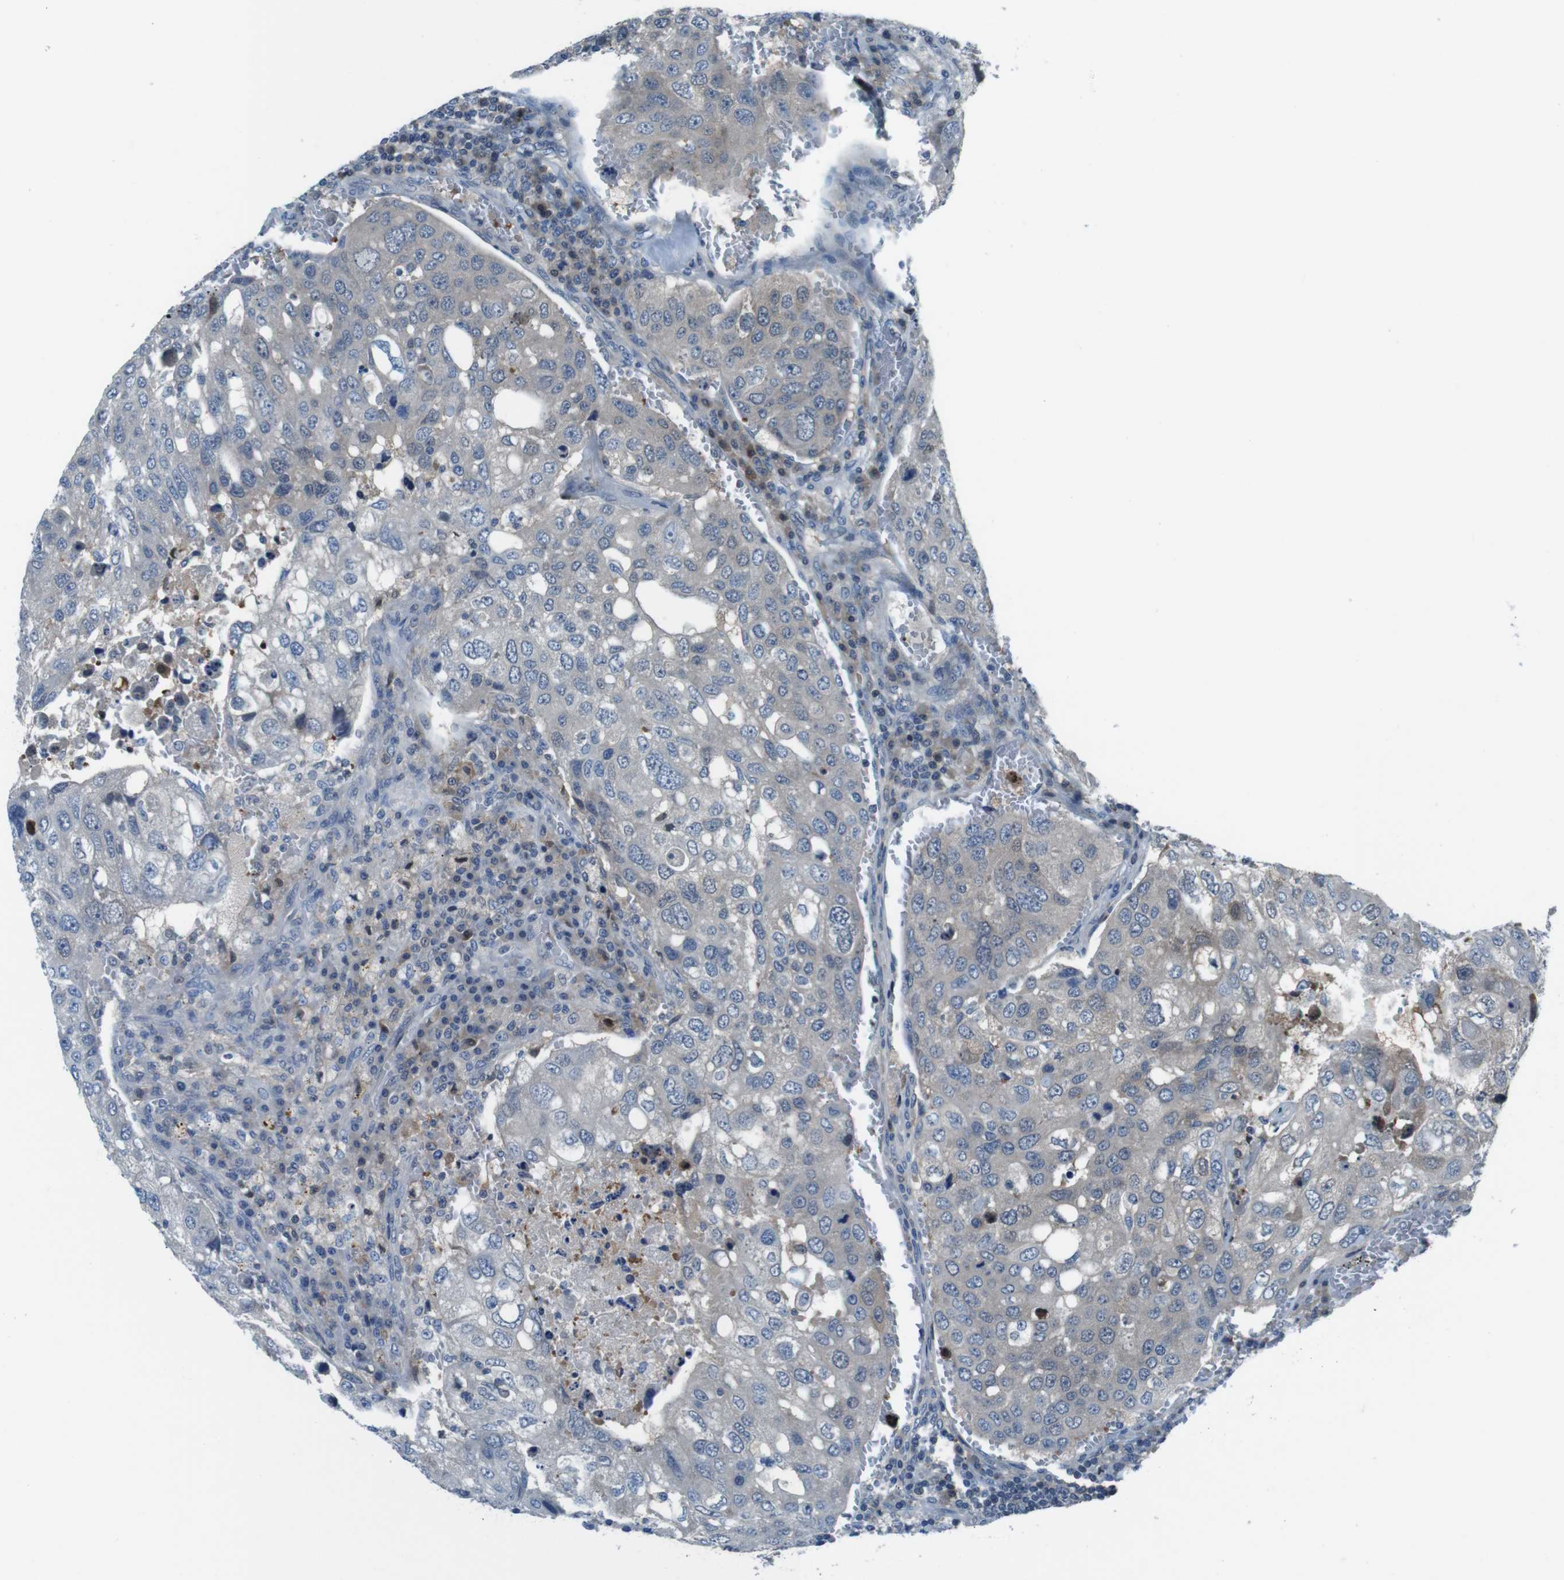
{"staining": {"intensity": "negative", "quantity": "none", "location": "none"}, "tissue": "urothelial cancer", "cell_type": "Tumor cells", "image_type": "cancer", "snomed": [{"axis": "morphology", "description": "Urothelial carcinoma, High grade"}, {"axis": "topography", "description": "Lymph node"}, {"axis": "topography", "description": "Urinary bladder"}], "caption": "An IHC micrograph of urothelial cancer is shown. There is no staining in tumor cells of urothelial cancer.", "gene": "NANOS2", "patient": {"sex": "male", "age": 51}}